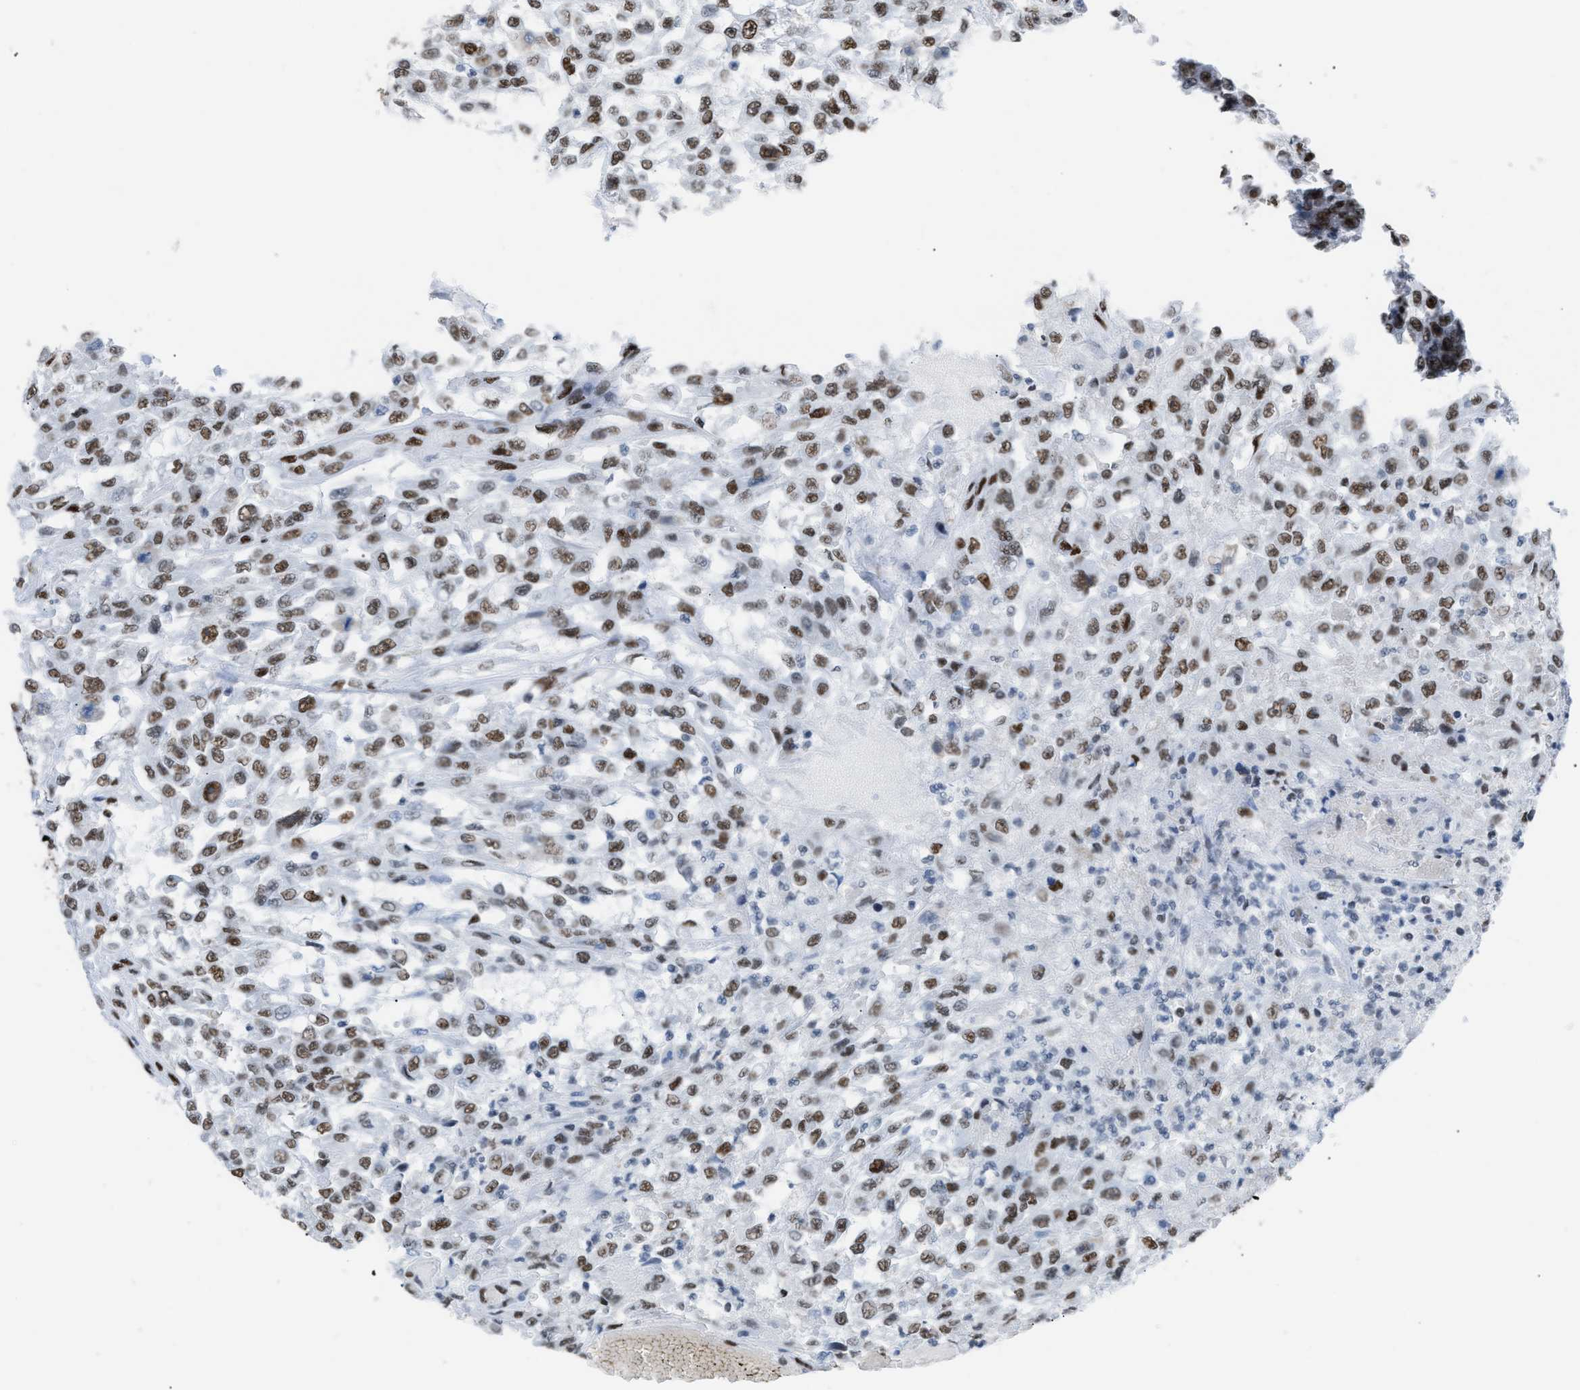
{"staining": {"intensity": "moderate", "quantity": ">75%", "location": "nuclear"}, "tissue": "urothelial cancer", "cell_type": "Tumor cells", "image_type": "cancer", "snomed": [{"axis": "morphology", "description": "Urothelial carcinoma, High grade"}, {"axis": "topography", "description": "Urinary bladder"}], "caption": "This micrograph displays immunohistochemistry staining of human high-grade urothelial carcinoma, with medium moderate nuclear staining in about >75% of tumor cells.", "gene": "CCAR2", "patient": {"sex": "male", "age": 46}}